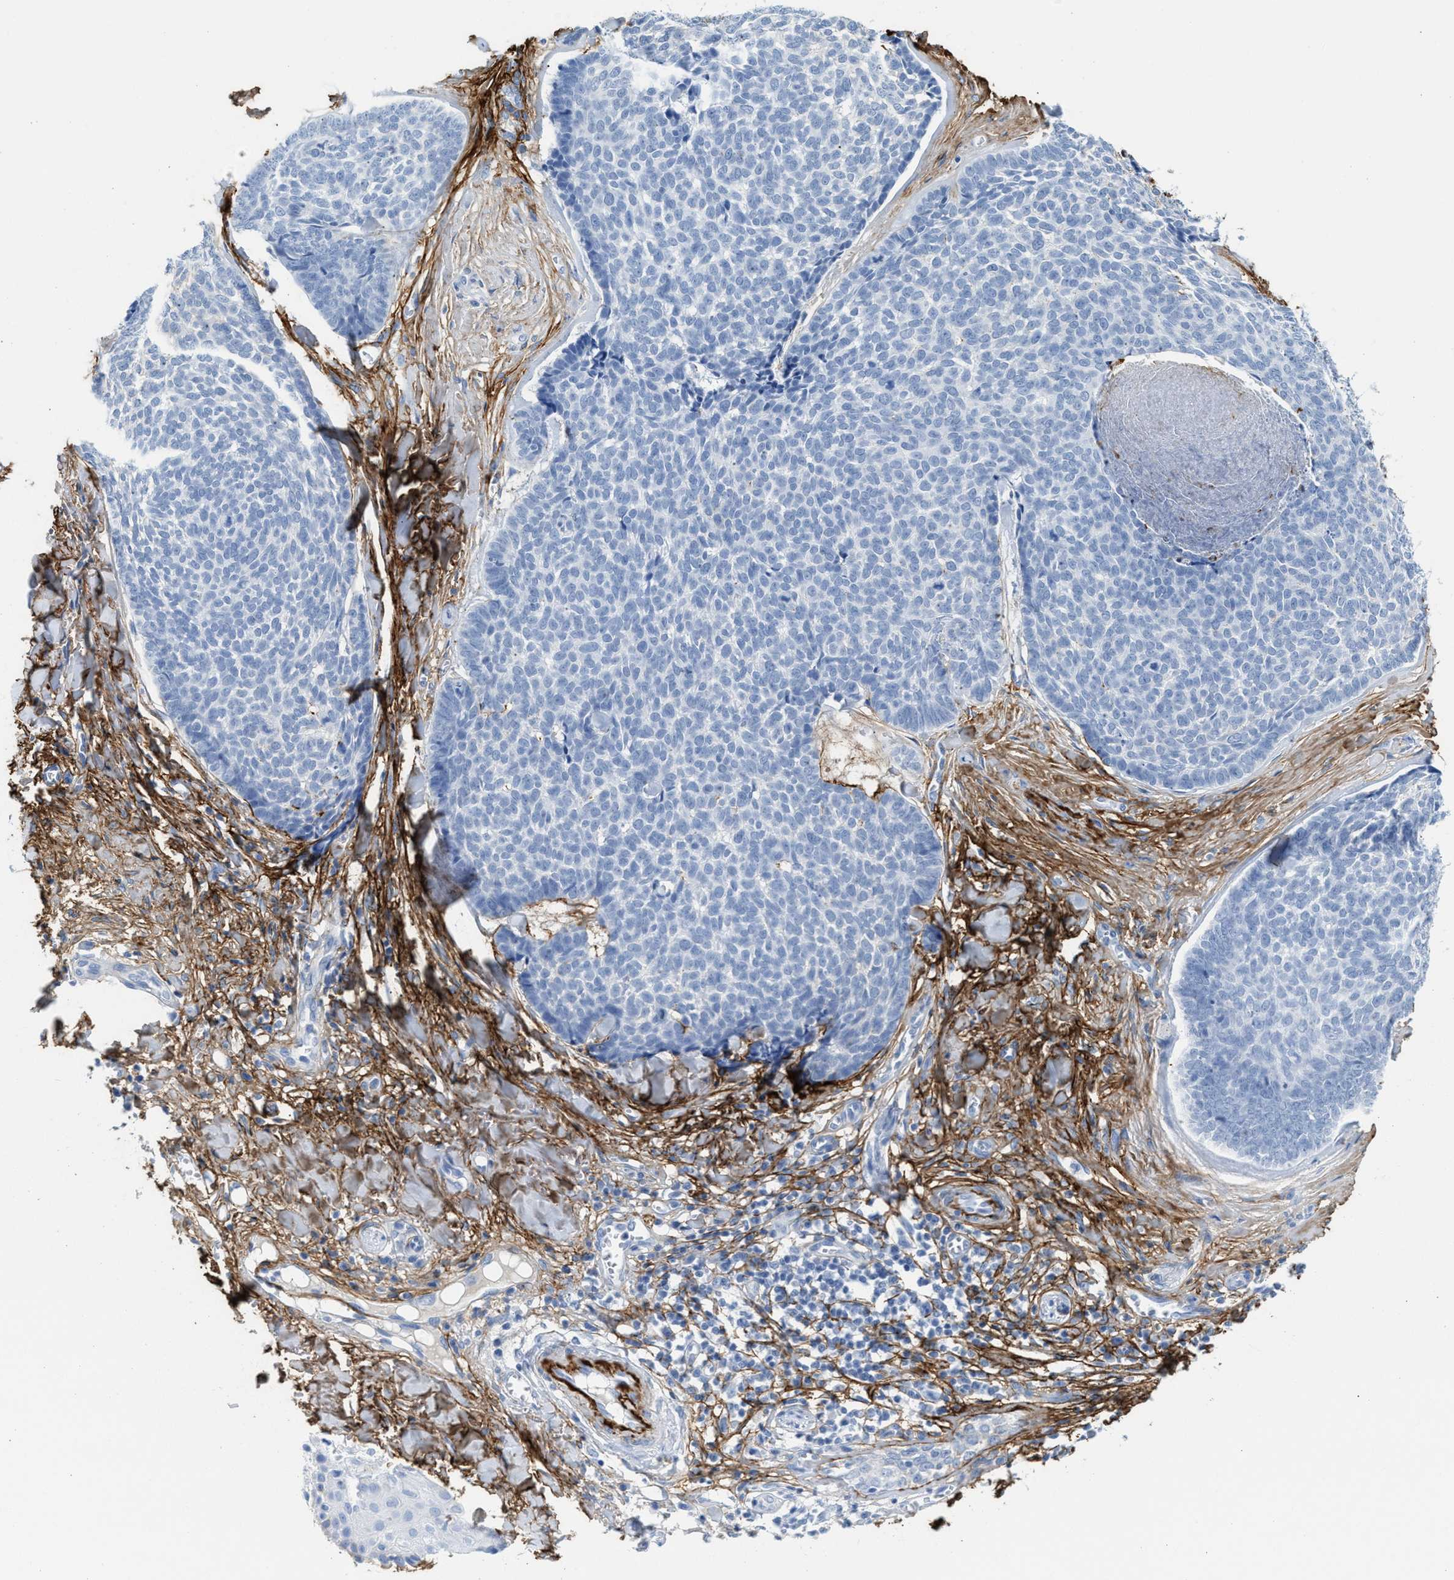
{"staining": {"intensity": "negative", "quantity": "none", "location": "none"}, "tissue": "skin cancer", "cell_type": "Tumor cells", "image_type": "cancer", "snomed": [{"axis": "morphology", "description": "Basal cell carcinoma"}, {"axis": "topography", "description": "Skin"}], "caption": "This histopathology image is of skin basal cell carcinoma stained with IHC to label a protein in brown with the nuclei are counter-stained blue. There is no positivity in tumor cells. The staining is performed using DAB (3,3'-diaminobenzidine) brown chromogen with nuclei counter-stained in using hematoxylin.", "gene": "TNR", "patient": {"sex": "male", "age": 84}}